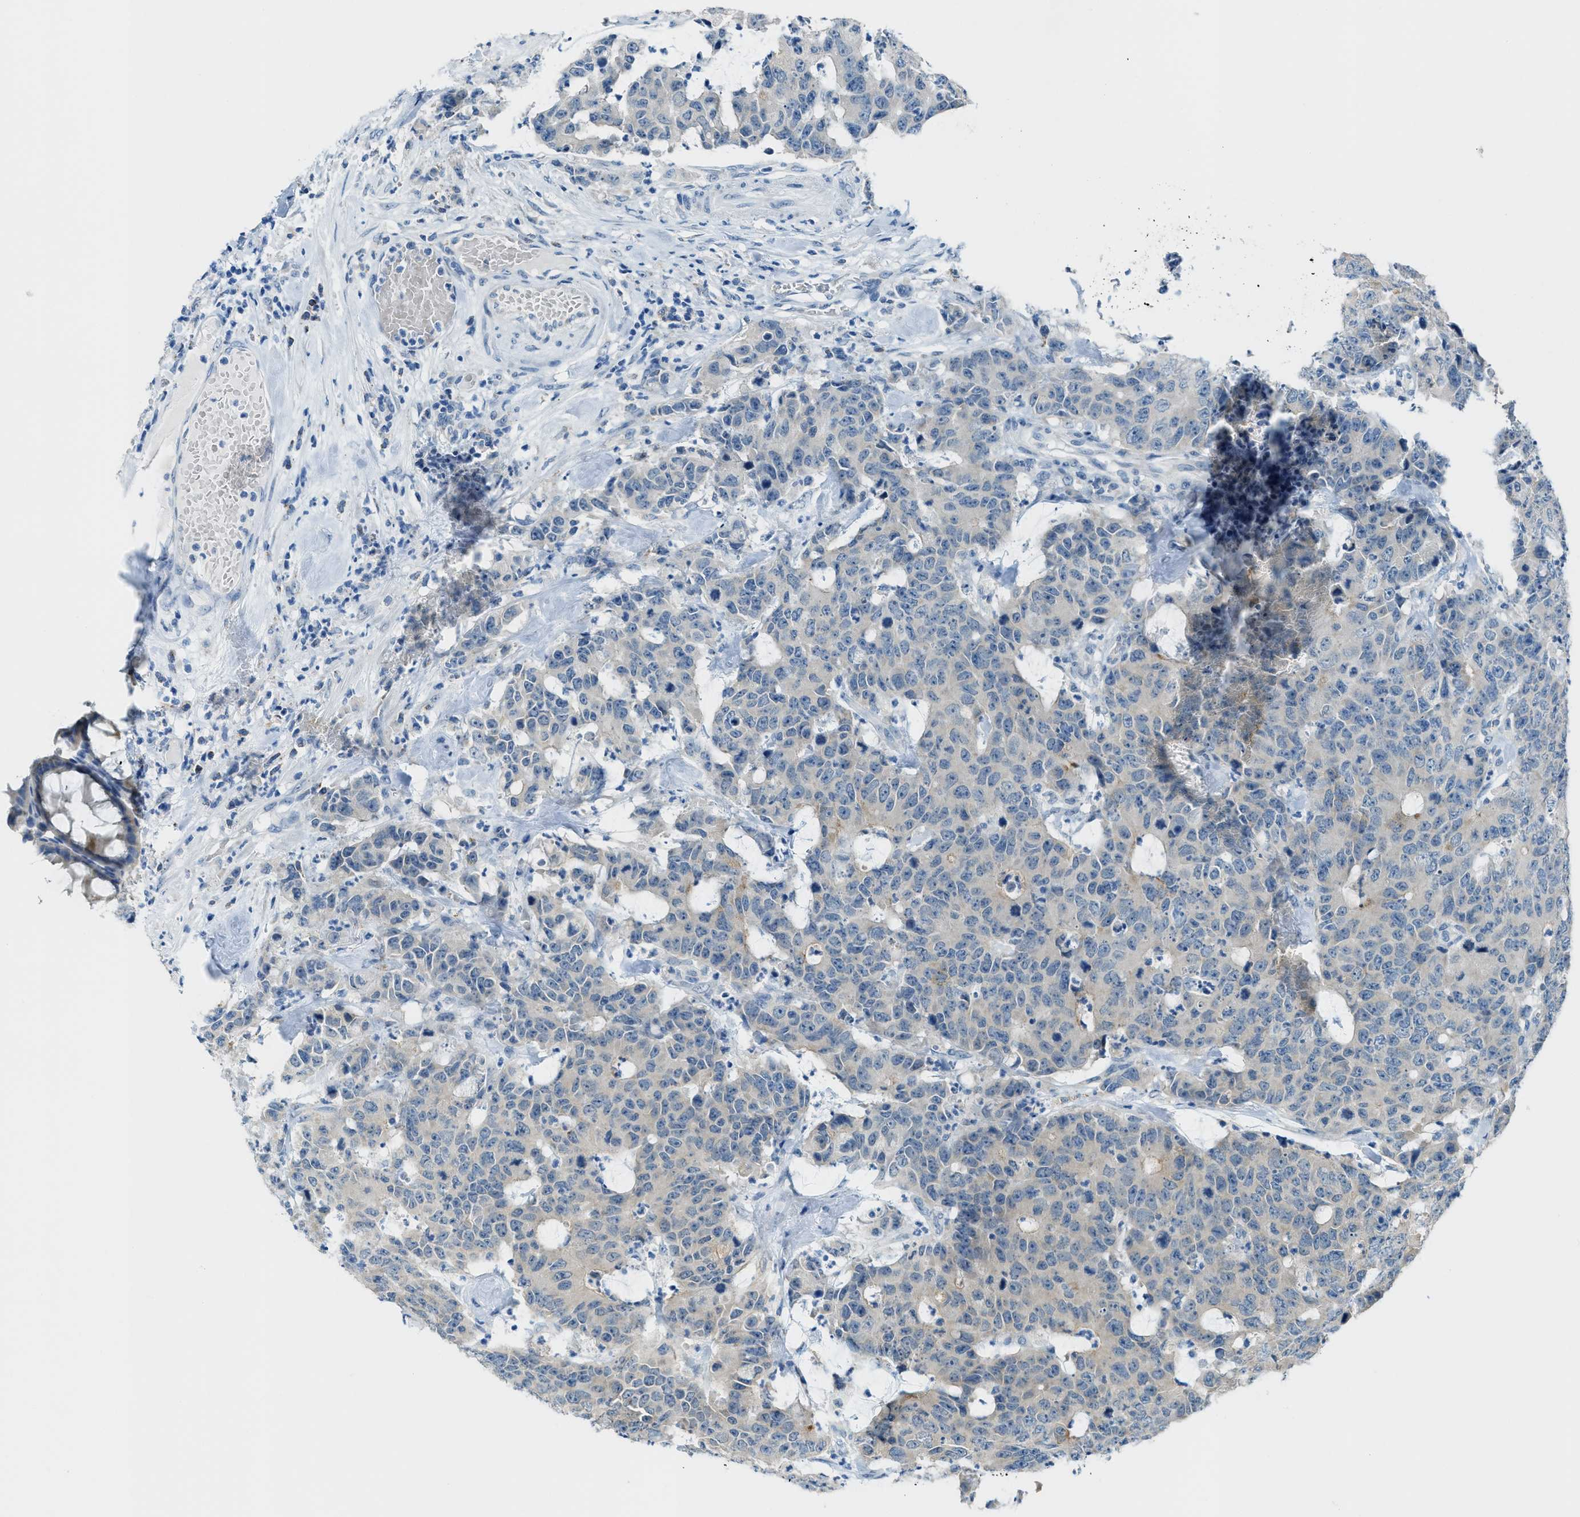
{"staining": {"intensity": "weak", "quantity": "<25%", "location": "cytoplasmic/membranous"}, "tissue": "colorectal cancer", "cell_type": "Tumor cells", "image_type": "cancer", "snomed": [{"axis": "morphology", "description": "Adenocarcinoma, NOS"}, {"axis": "topography", "description": "Colon"}], "caption": "IHC photomicrograph of adenocarcinoma (colorectal) stained for a protein (brown), which reveals no staining in tumor cells. (Stains: DAB (3,3'-diaminobenzidine) IHC with hematoxylin counter stain, Microscopy: brightfield microscopy at high magnification).", "gene": "CDON", "patient": {"sex": "female", "age": 86}}